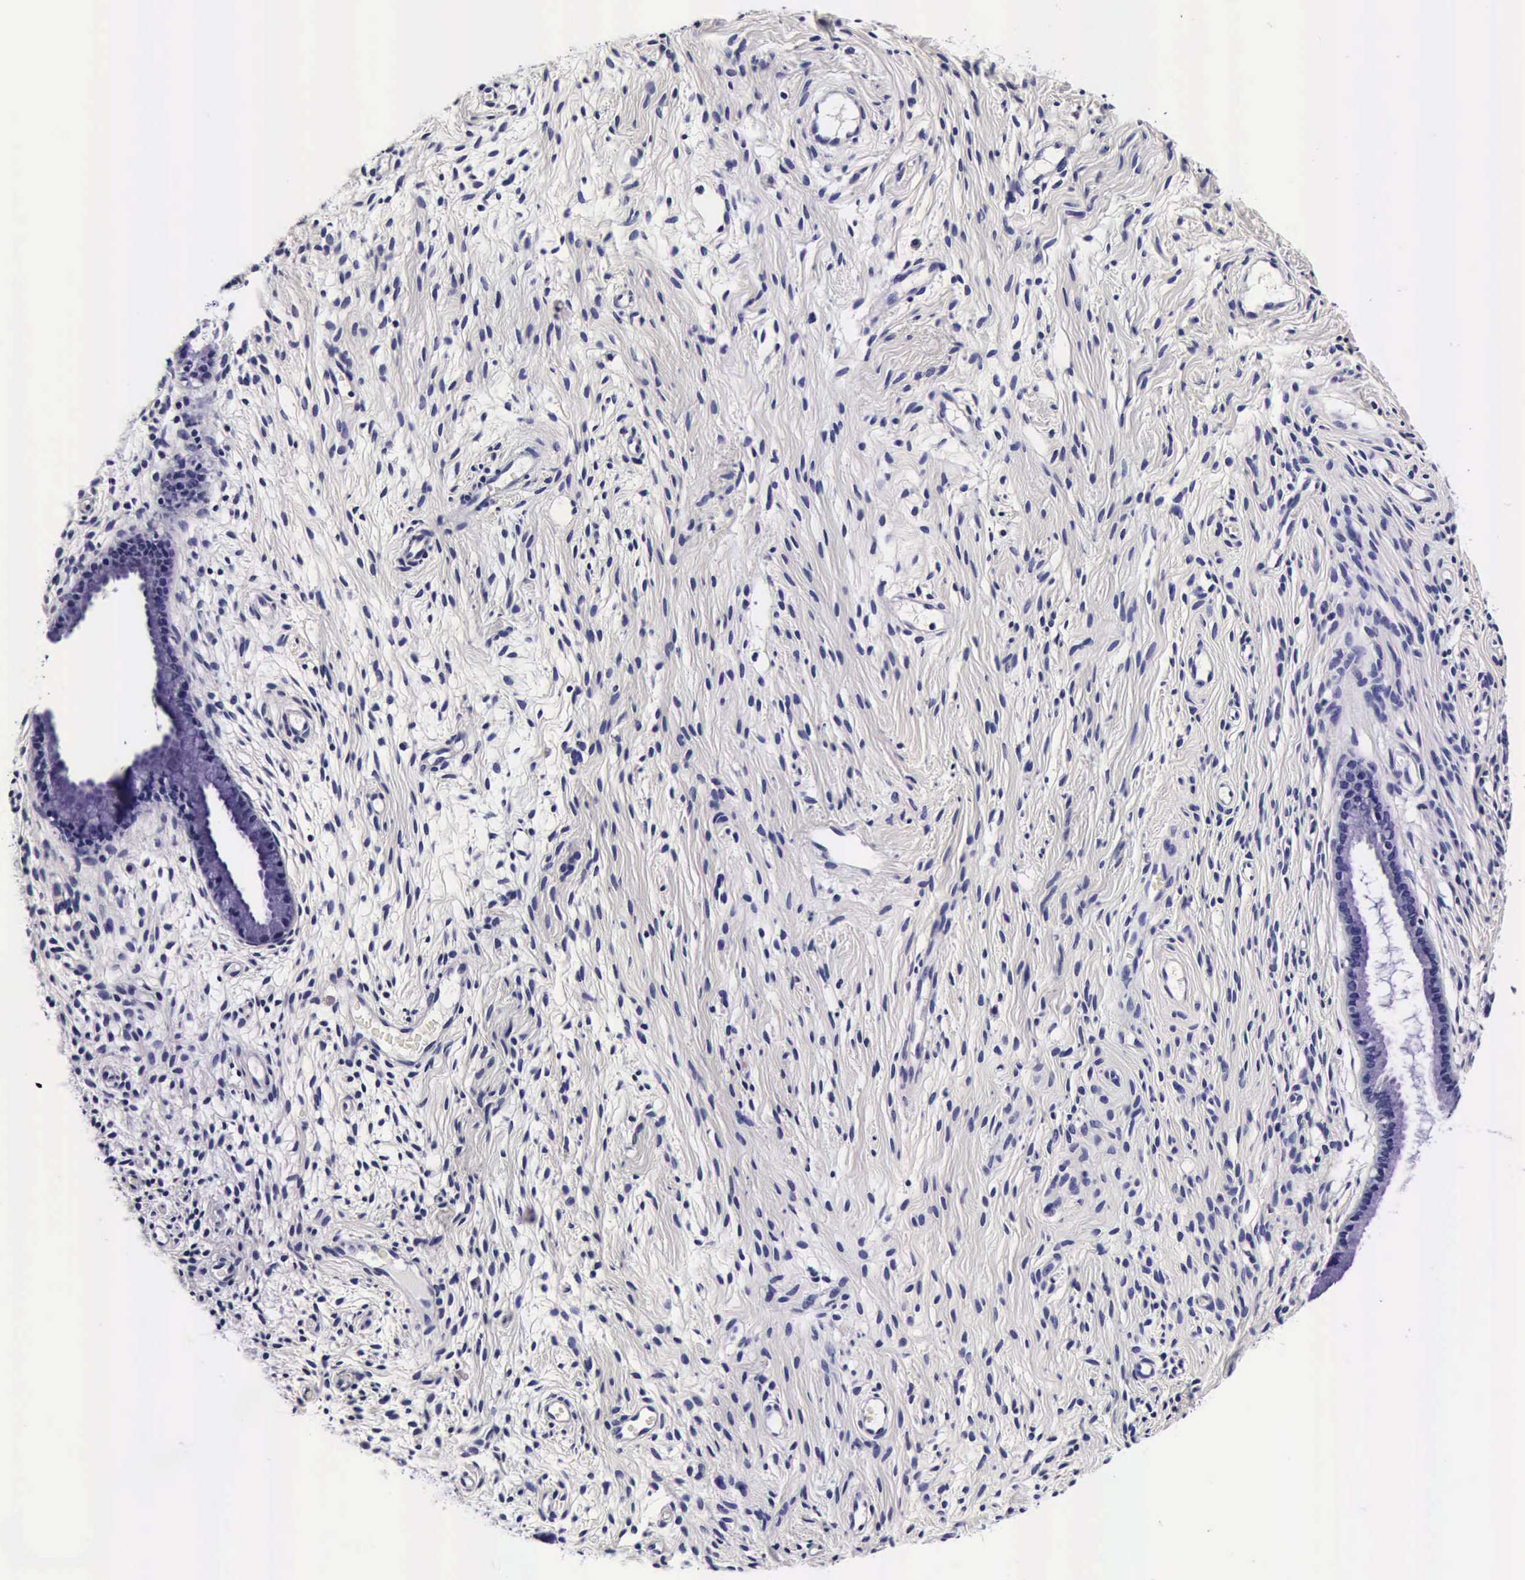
{"staining": {"intensity": "negative", "quantity": "none", "location": "none"}, "tissue": "cervix", "cell_type": "Glandular cells", "image_type": "normal", "snomed": [{"axis": "morphology", "description": "Normal tissue, NOS"}, {"axis": "topography", "description": "Cervix"}], "caption": "This histopathology image is of normal cervix stained with IHC to label a protein in brown with the nuclei are counter-stained blue. There is no staining in glandular cells.", "gene": "IAPP", "patient": {"sex": "female", "age": 70}}